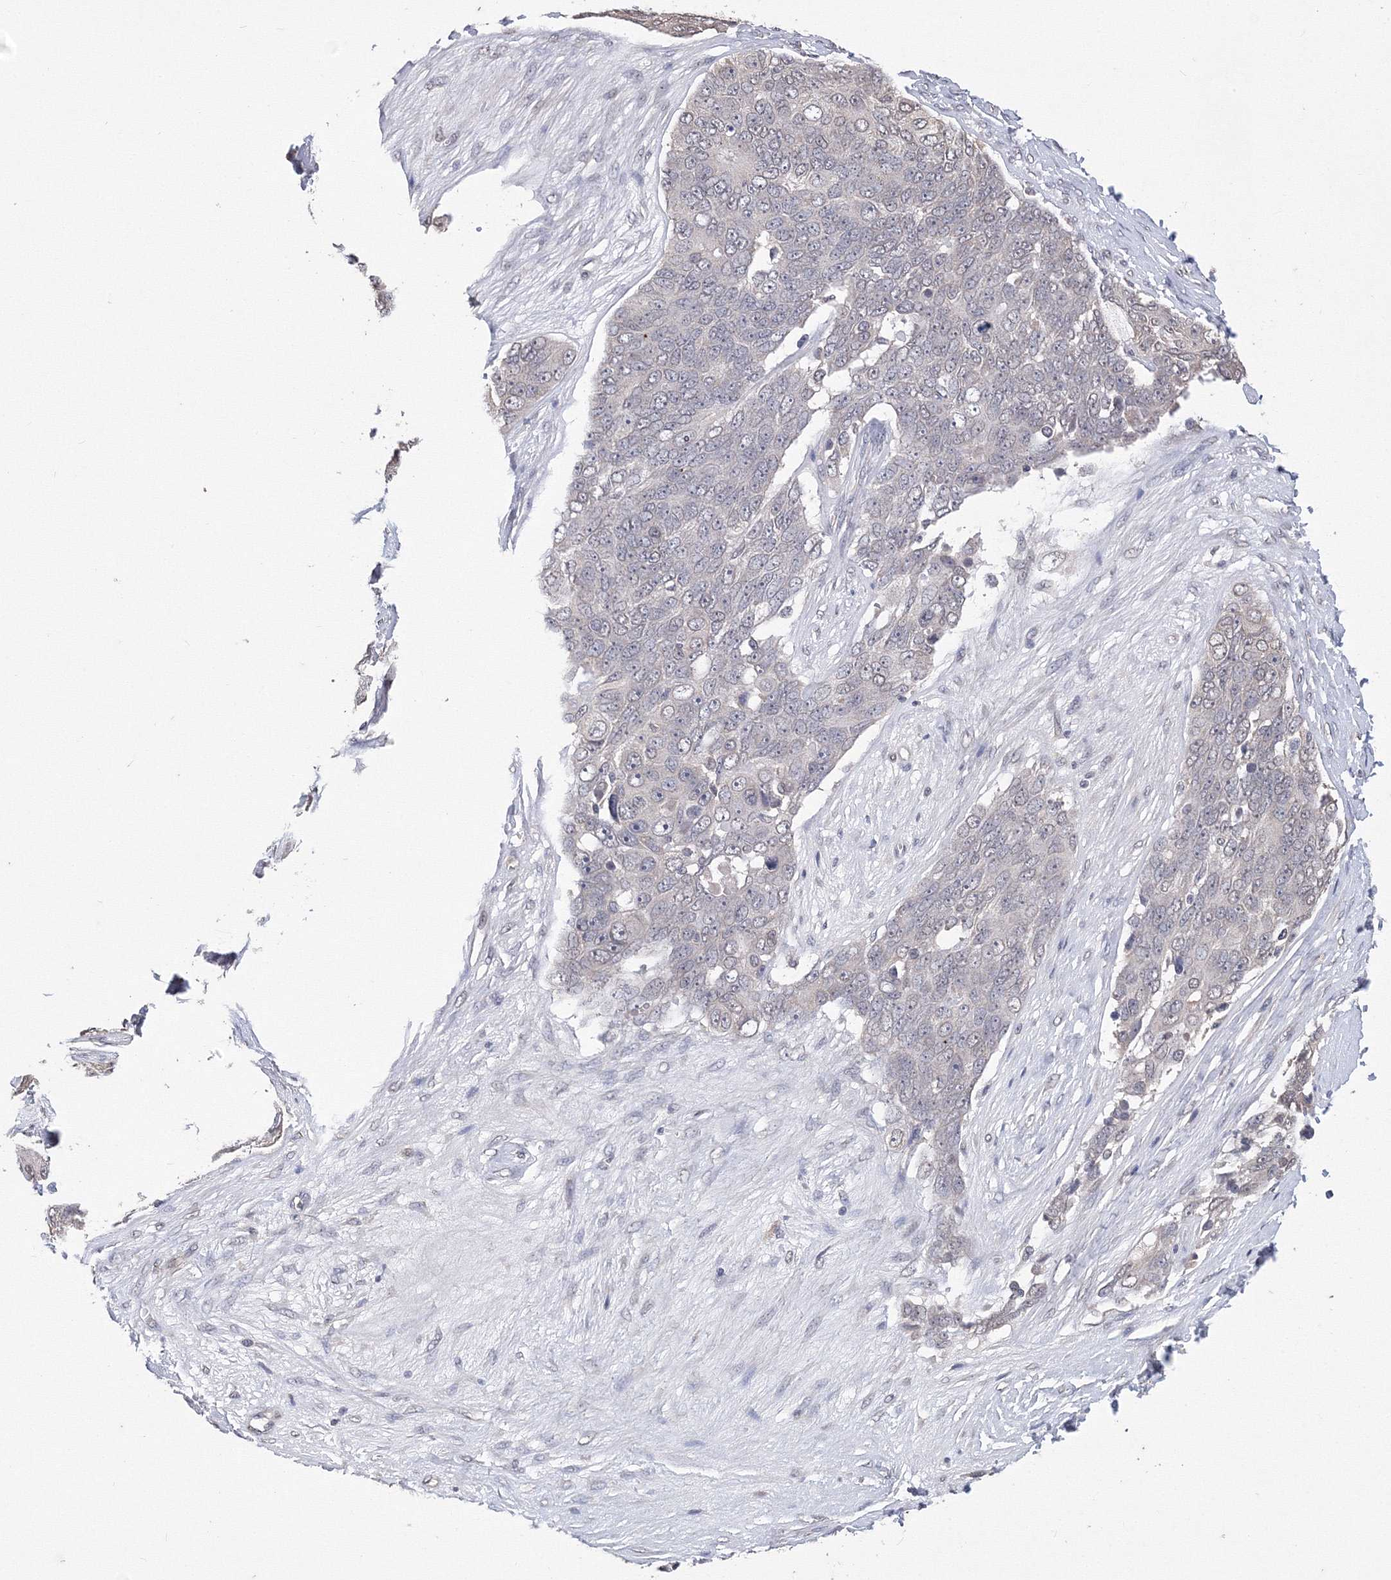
{"staining": {"intensity": "negative", "quantity": "none", "location": "none"}, "tissue": "ovarian cancer", "cell_type": "Tumor cells", "image_type": "cancer", "snomed": [{"axis": "morphology", "description": "Carcinoma, endometroid"}, {"axis": "topography", "description": "Ovary"}], "caption": "IHC photomicrograph of ovarian cancer stained for a protein (brown), which shows no staining in tumor cells.", "gene": "GPN1", "patient": {"sex": "female", "age": 51}}